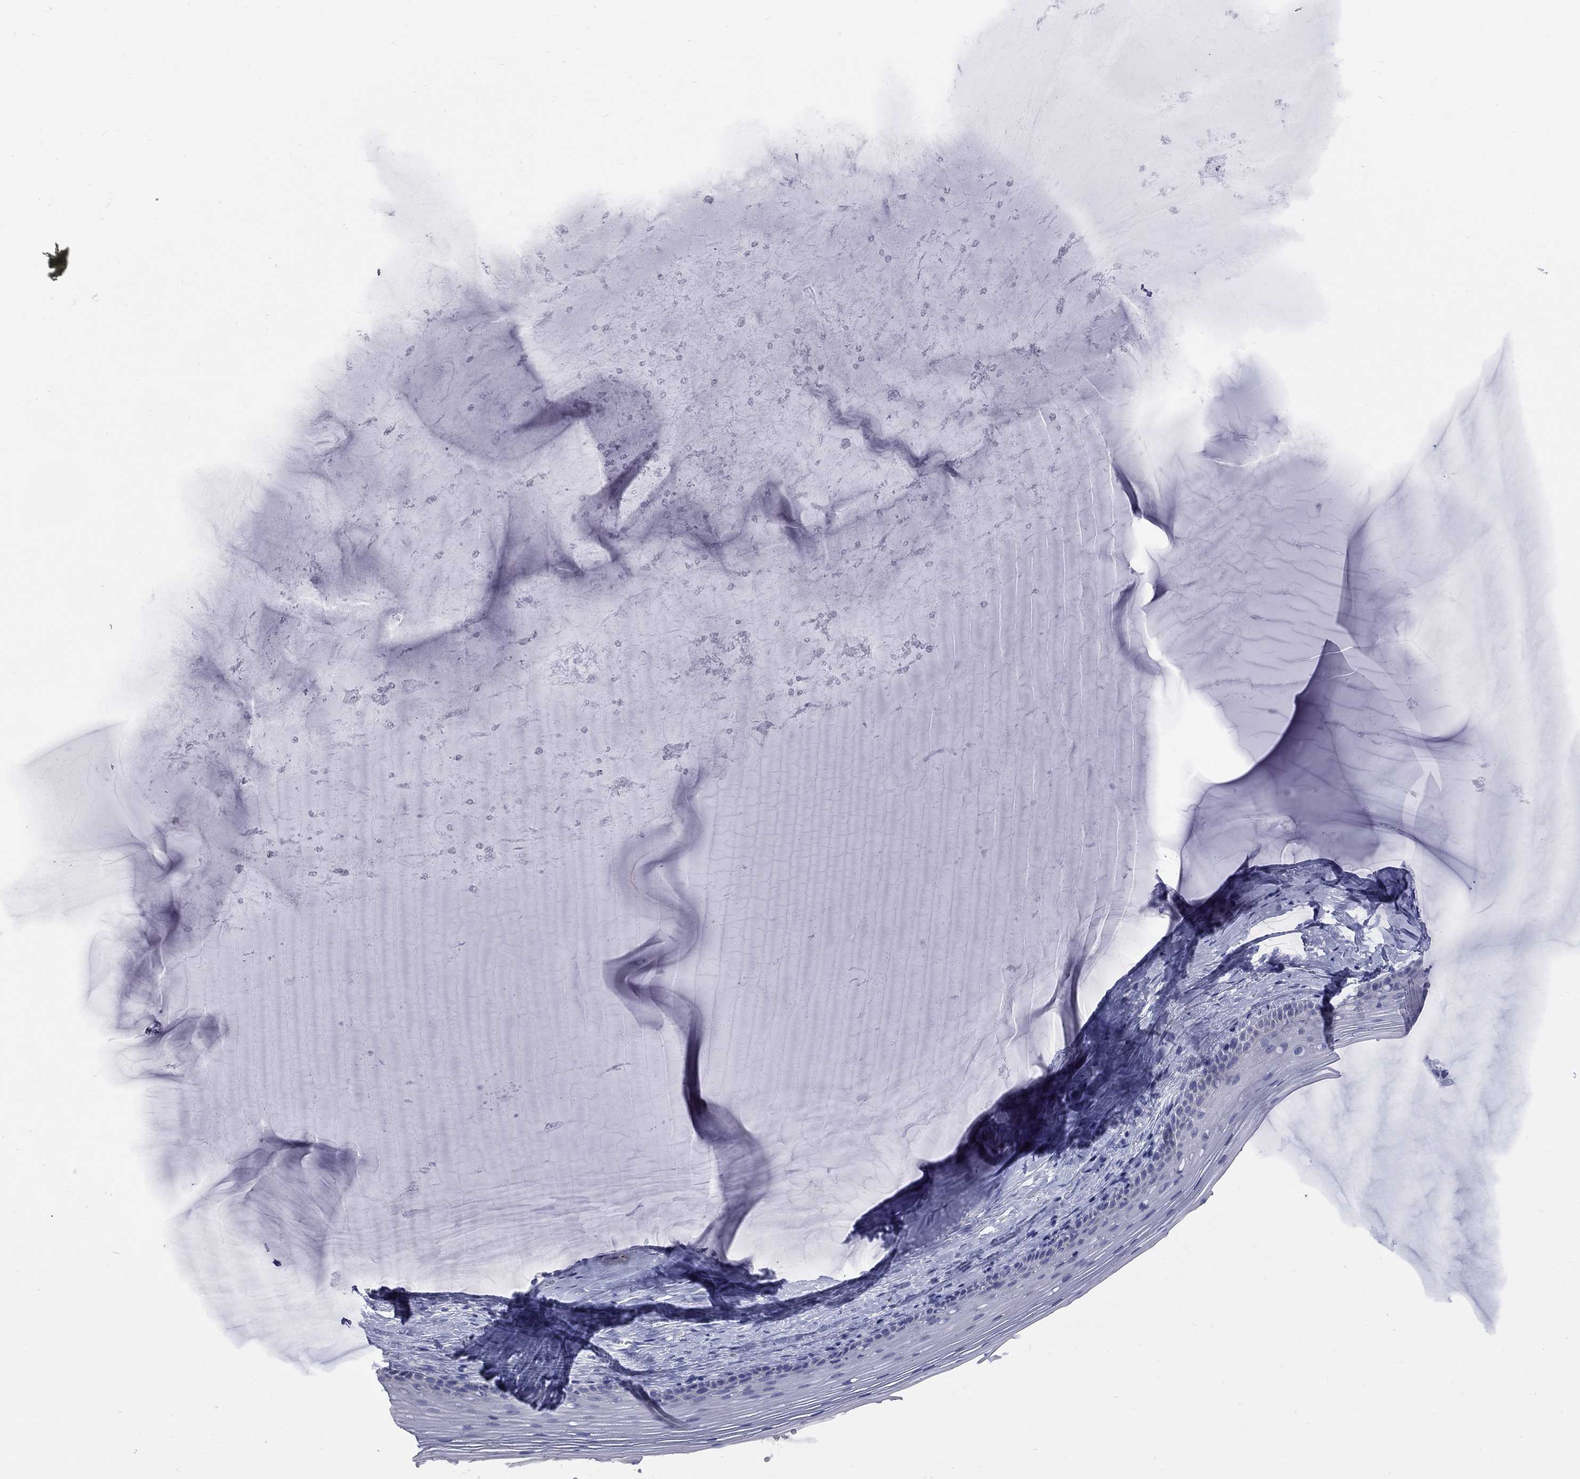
{"staining": {"intensity": "negative", "quantity": "none", "location": "none"}, "tissue": "cervix", "cell_type": "Glandular cells", "image_type": "normal", "snomed": [{"axis": "morphology", "description": "Normal tissue, NOS"}, {"axis": "topography", "description": "Cervix"}], "caption": "The image exhibits no significant staining in glandular cells of cervix.", "gene": "ABCB4", "patient": {"sex": "female", "age": 40}}